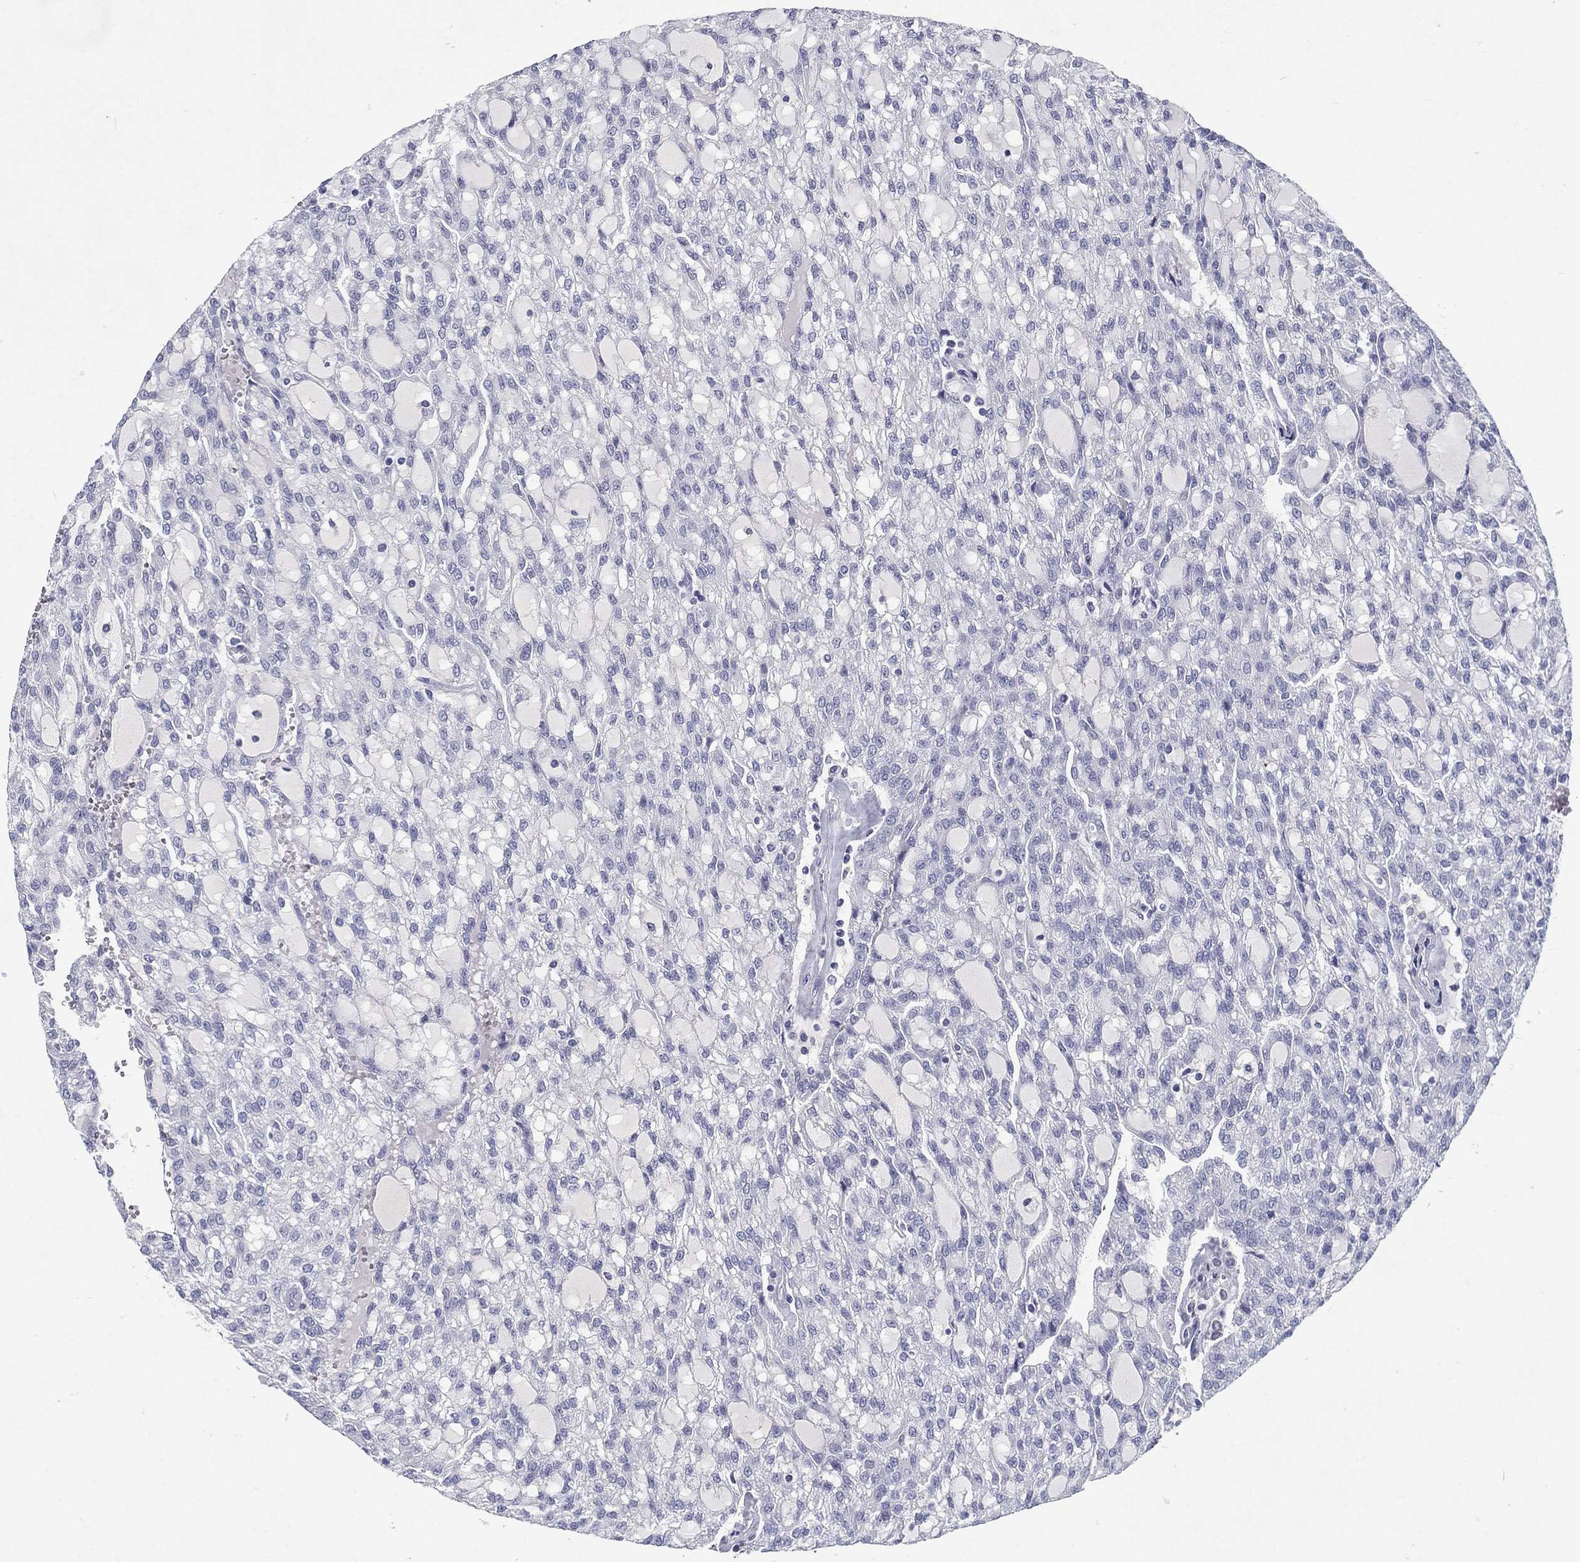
{"staining": {"intensity": "negative", "quantity": "none", "location": "none"}, "tissue": "renal cancer", "cell_type": "Tumor cells", "image_type": "cancer", "snomed": [{"axis": "morphology", "description": "Adenocarcinoma, NOS"}, {"axis": "topography", "description": "Kidney"}], "caption": "A photomicrograph of human adenocarcinoma (renal) is negative for staining in tumor cells.", "gene": "RGS13", "patient": {"sex": "male", "age": 63}}